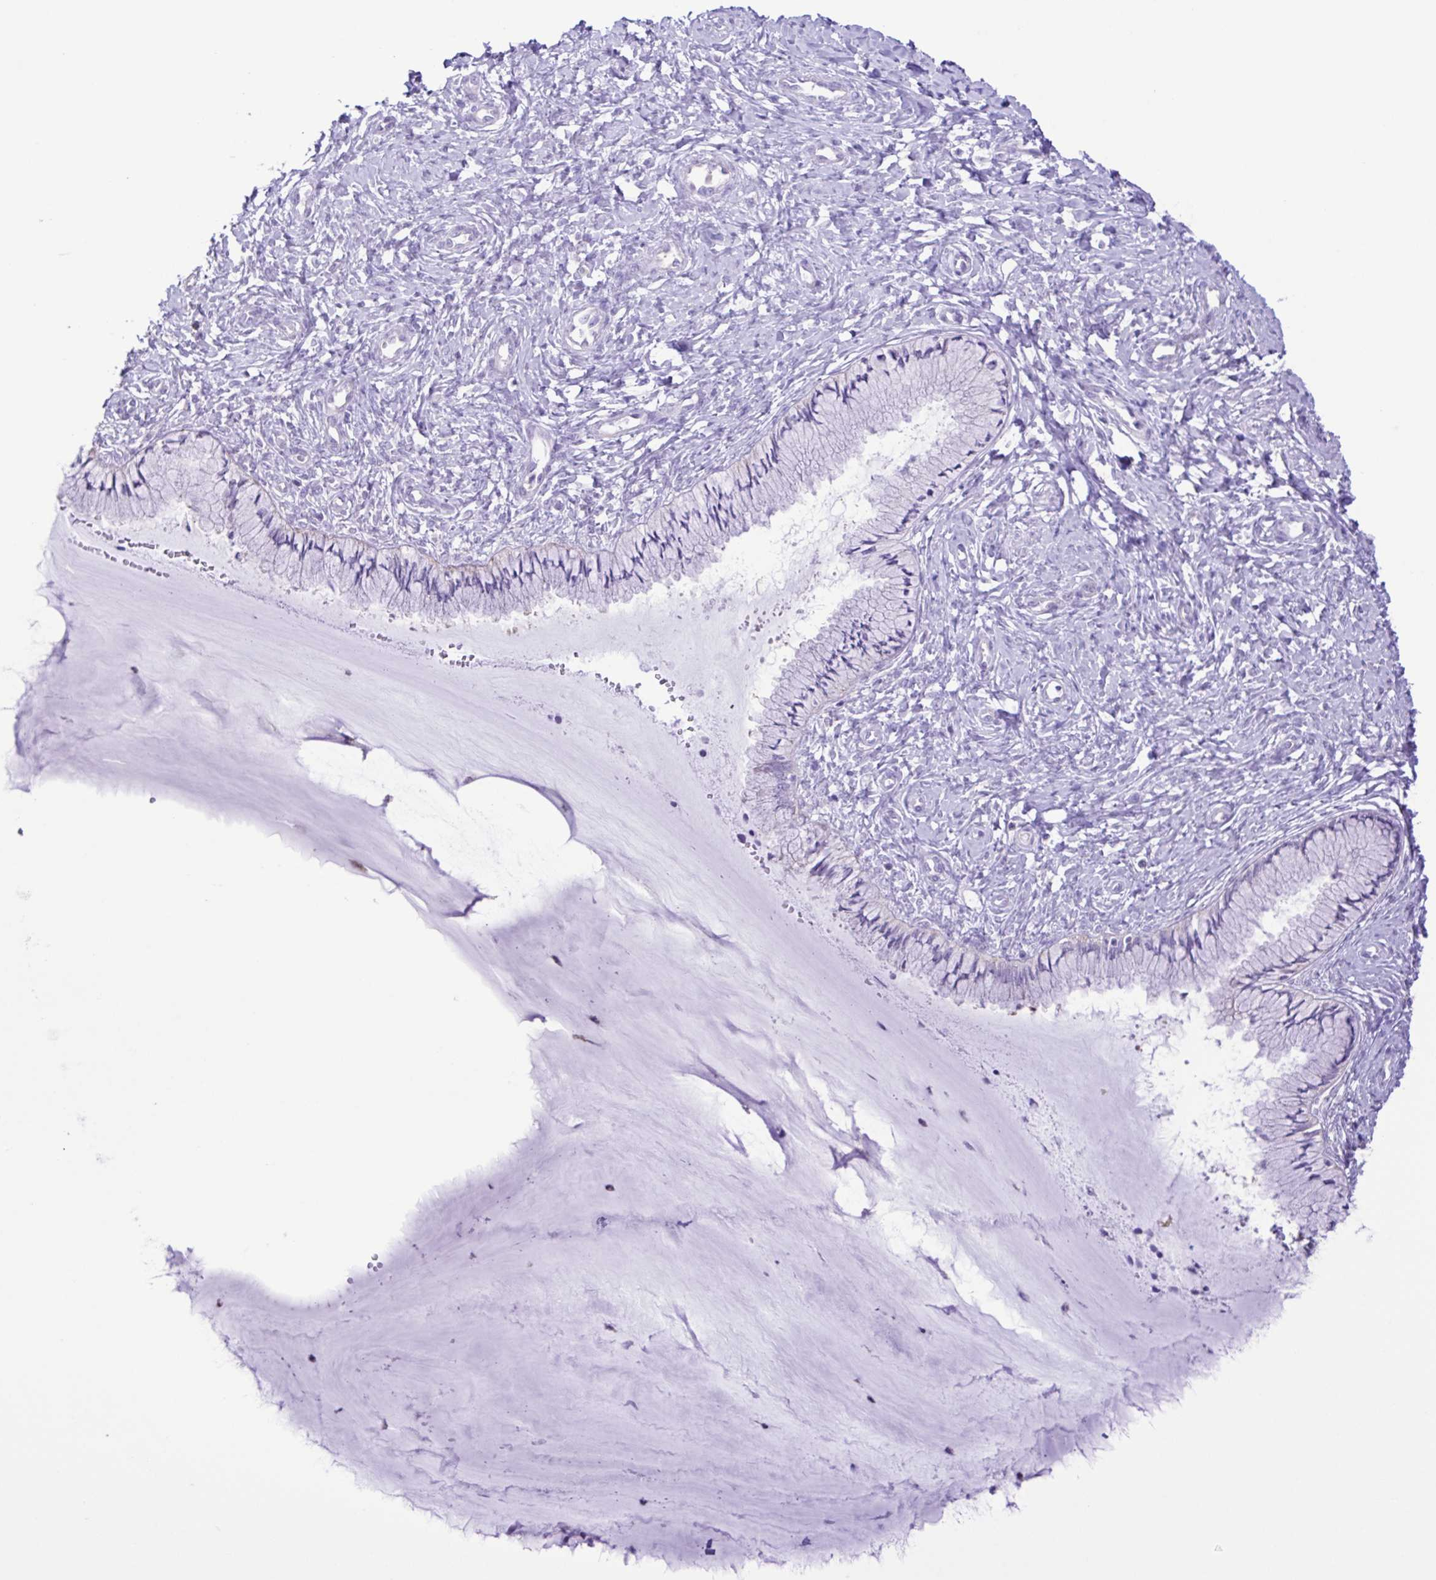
{"staining": {"intensity": "negative", "quantity": "none", "location": "none"}, "tissue": "cervix", "cell_type": "Glandular cells", "image_type": "normal", "snomed": [{"axis": "morphology", "description": "Normal tissue, NOS"}, {"axis": "topography", "description": "Cervix"}], "caption": "Immunohistochemical staining of benign human cervix shows no significant positivity in glandular cells. Nuclei are stained in blue.", "gene": "CYP17A1", "patient": {"sex": "female", "age": 37}}